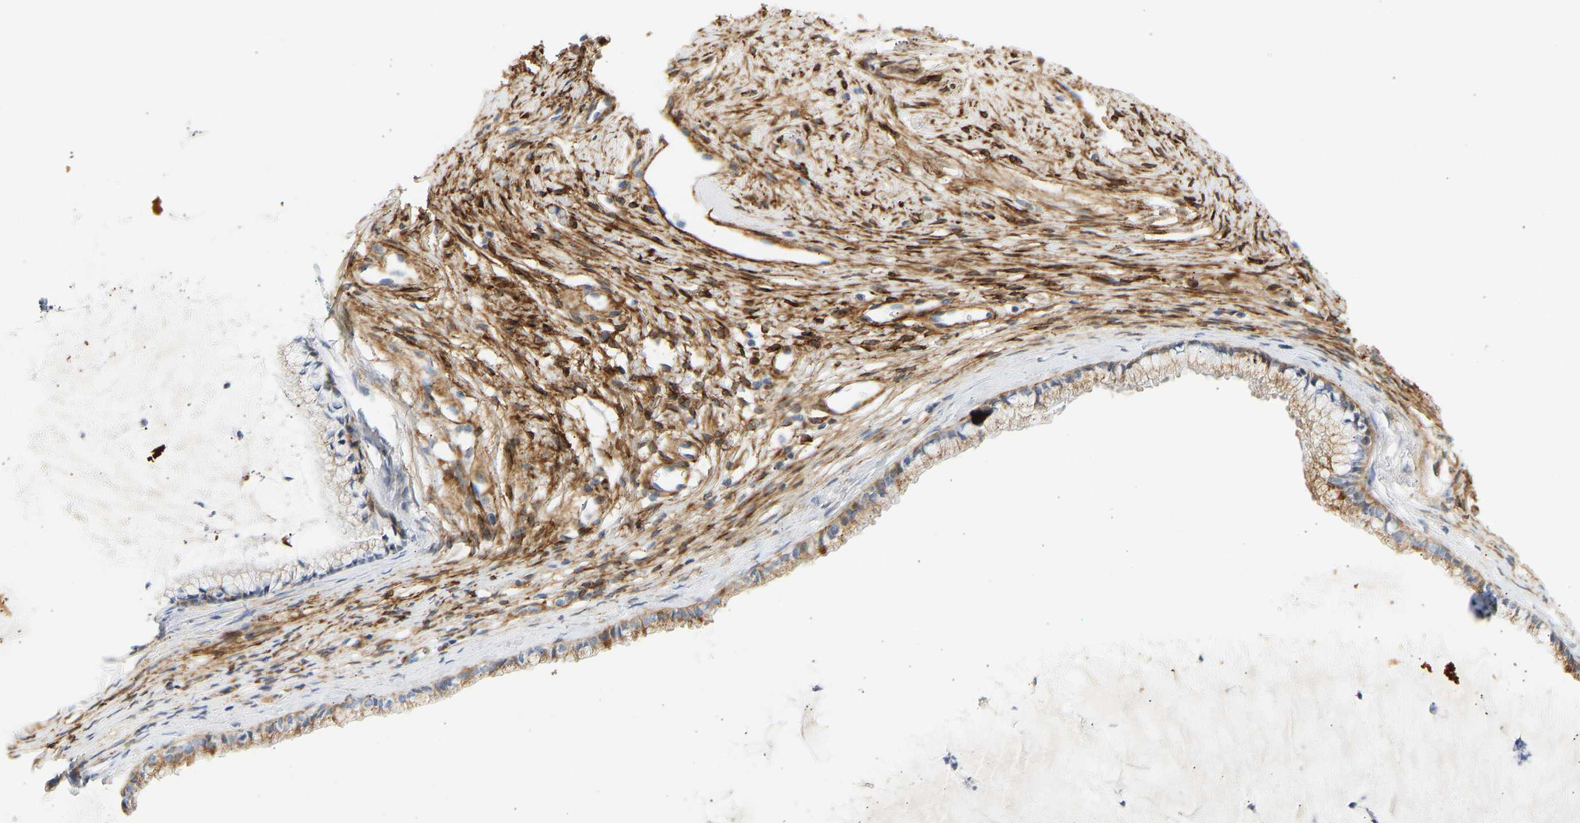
{"staining": {"intensity": "moderate", "quantity": ">75%", "location": "cytoplasmic/membranous"}, "tissue": "cervix", "cell_type": "Glandular cells", "image_type": "normal", "snomed": [{"axis": "morphology", "description": "Normal tissue, NOS"}, {"axis": "topography", "description": "Cervix"}], "caption": "High-magnification brightfield microscopy of normal cervix stained with DAB (brown) and counterstained with hematoxylin (blue). glandular cells exhibit moderate cytoplasmic/membranous expression is appreciated in about>75% of cells. (Brightfield microscopy of DAB IHC at high magnification).", "gene": "SLC30A7", "patient": {"sex": "female", "age": 77}}